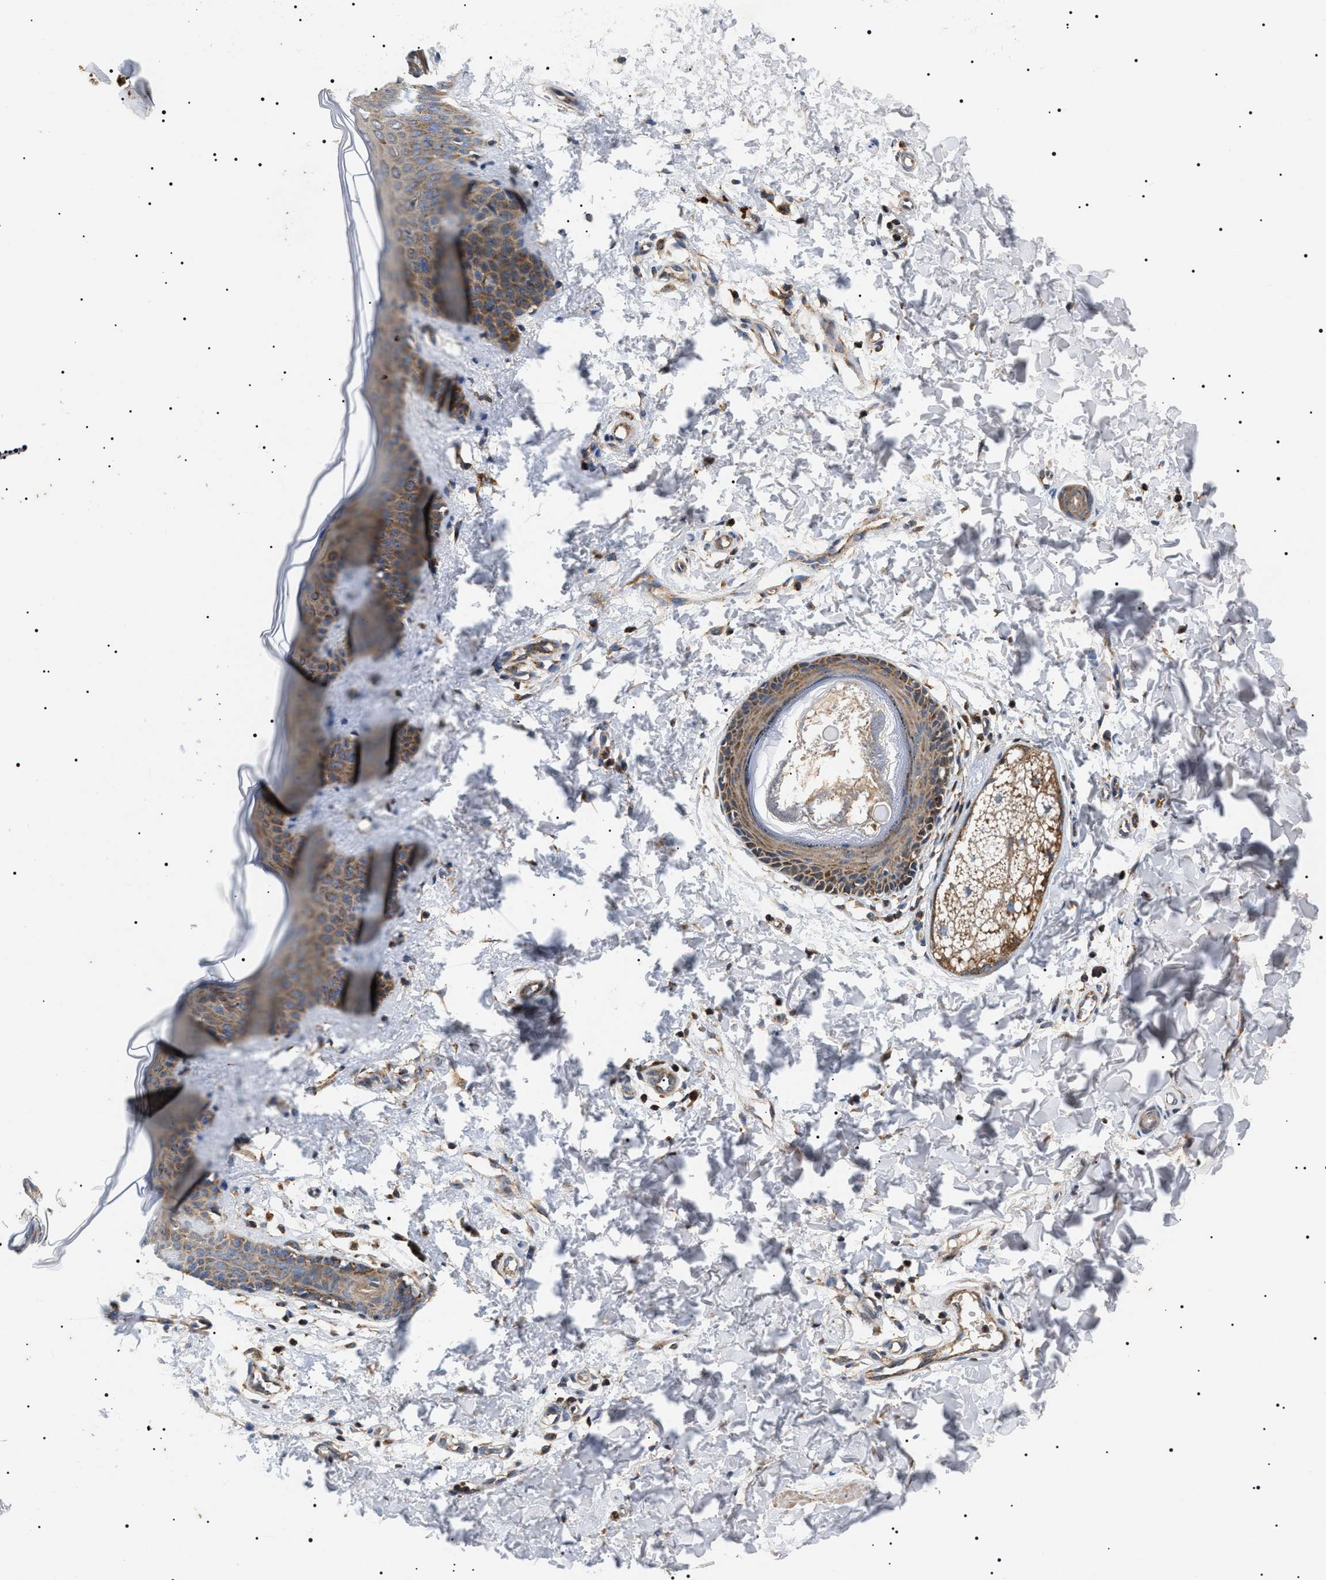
{"staining": {"intensity": "moderate", "quantity": ">75%", "location": "cytoplasmic/membranous"}, "tissue": "skin", "cell_type": "Fibroblasts", "image_type": "normal", "snomed": [{"axis": "morphology", "description": "Normal tissue, NOS"}, {"axis": "topography", "description": "Skin"}], "caption": "This is a photomicrograph of immunohistochemistry (IHC) staining of normal skin, which shows moderate positivity in the cytoplasmic/membranous of fibroblasts.", "gene": "OXSM", "patient": {"sex": "female", "age": 17}}